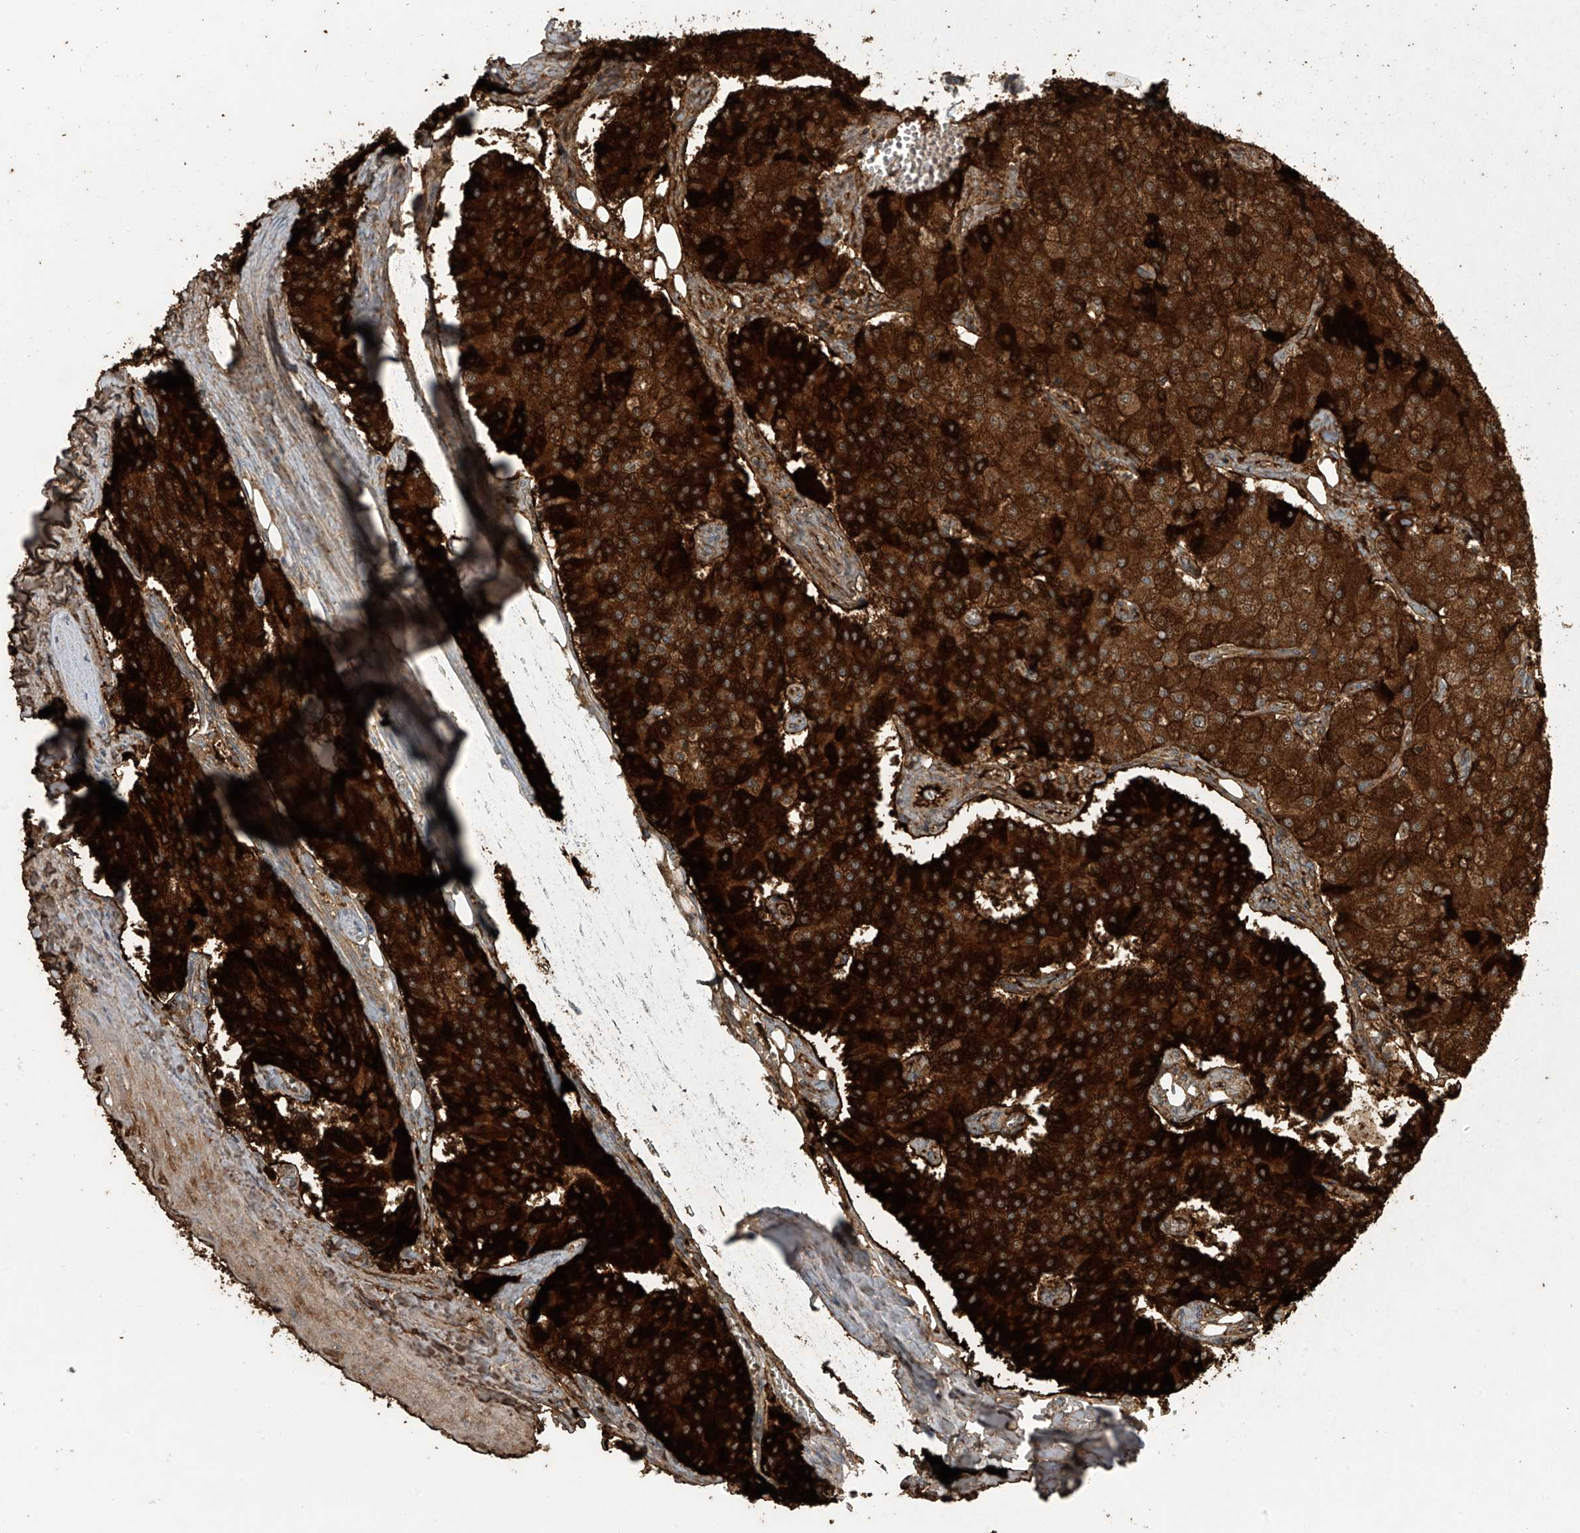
{"staining": {"intensity": "strong", "quantity": ">75%", "location": "cytoplasmic/membranous"}, "tissue": "carcinoid", "cell_type": "Tumor cells", "image_type": "cancer", "snomed": [{"axis": "morphology", "description": "Carcinoid, malignant, NOS"}, {"axis": "topography", "description": "Colon"}], "caption": "A high amount of strong cytoplasmic/membranous expression is identified in approximately >75% of tumor cells in carcinoid (malignant) tissue.", "gene": "SLFN14", "patient": {"sex": "female", "age": 52}}